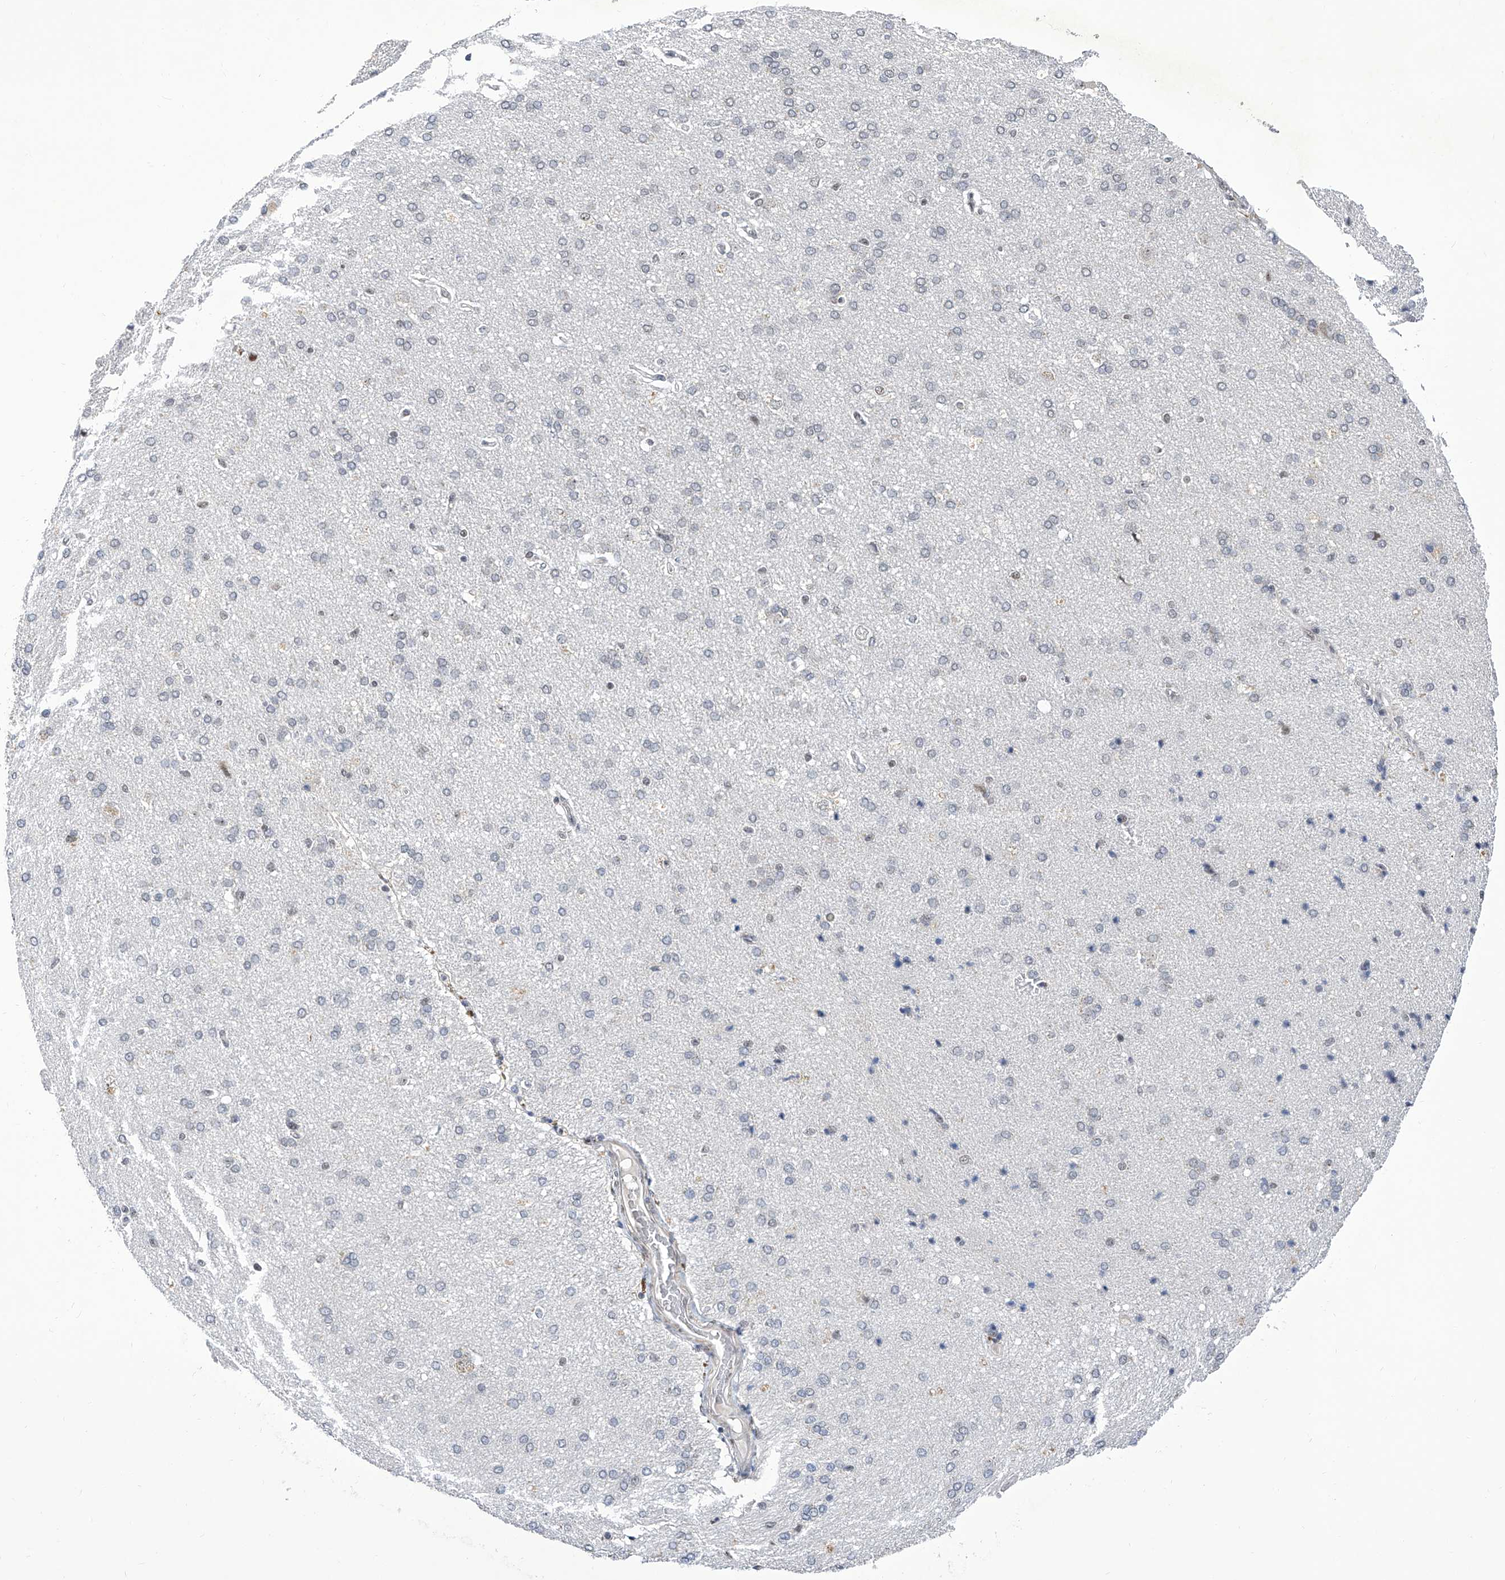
{"staining": {"intensity": "negative", "quantity": "none", "location": "none"}, "tissue": "cerebral cortex", "cell_type": "Endothelial cells", "image_type": "normal", "snomed": [{"axis": "morphology", "description": "Normal tissue, NOS"}, {"axis": "topography", "description": "Cerebral cortex"}], "caption": "This is an immunohistochemistry micrograph of benign human cerebral cortex. There is no positivity in endothelial cells.", "gene": "RAD54L", "patient": {"sex": "male", "age": 62}}